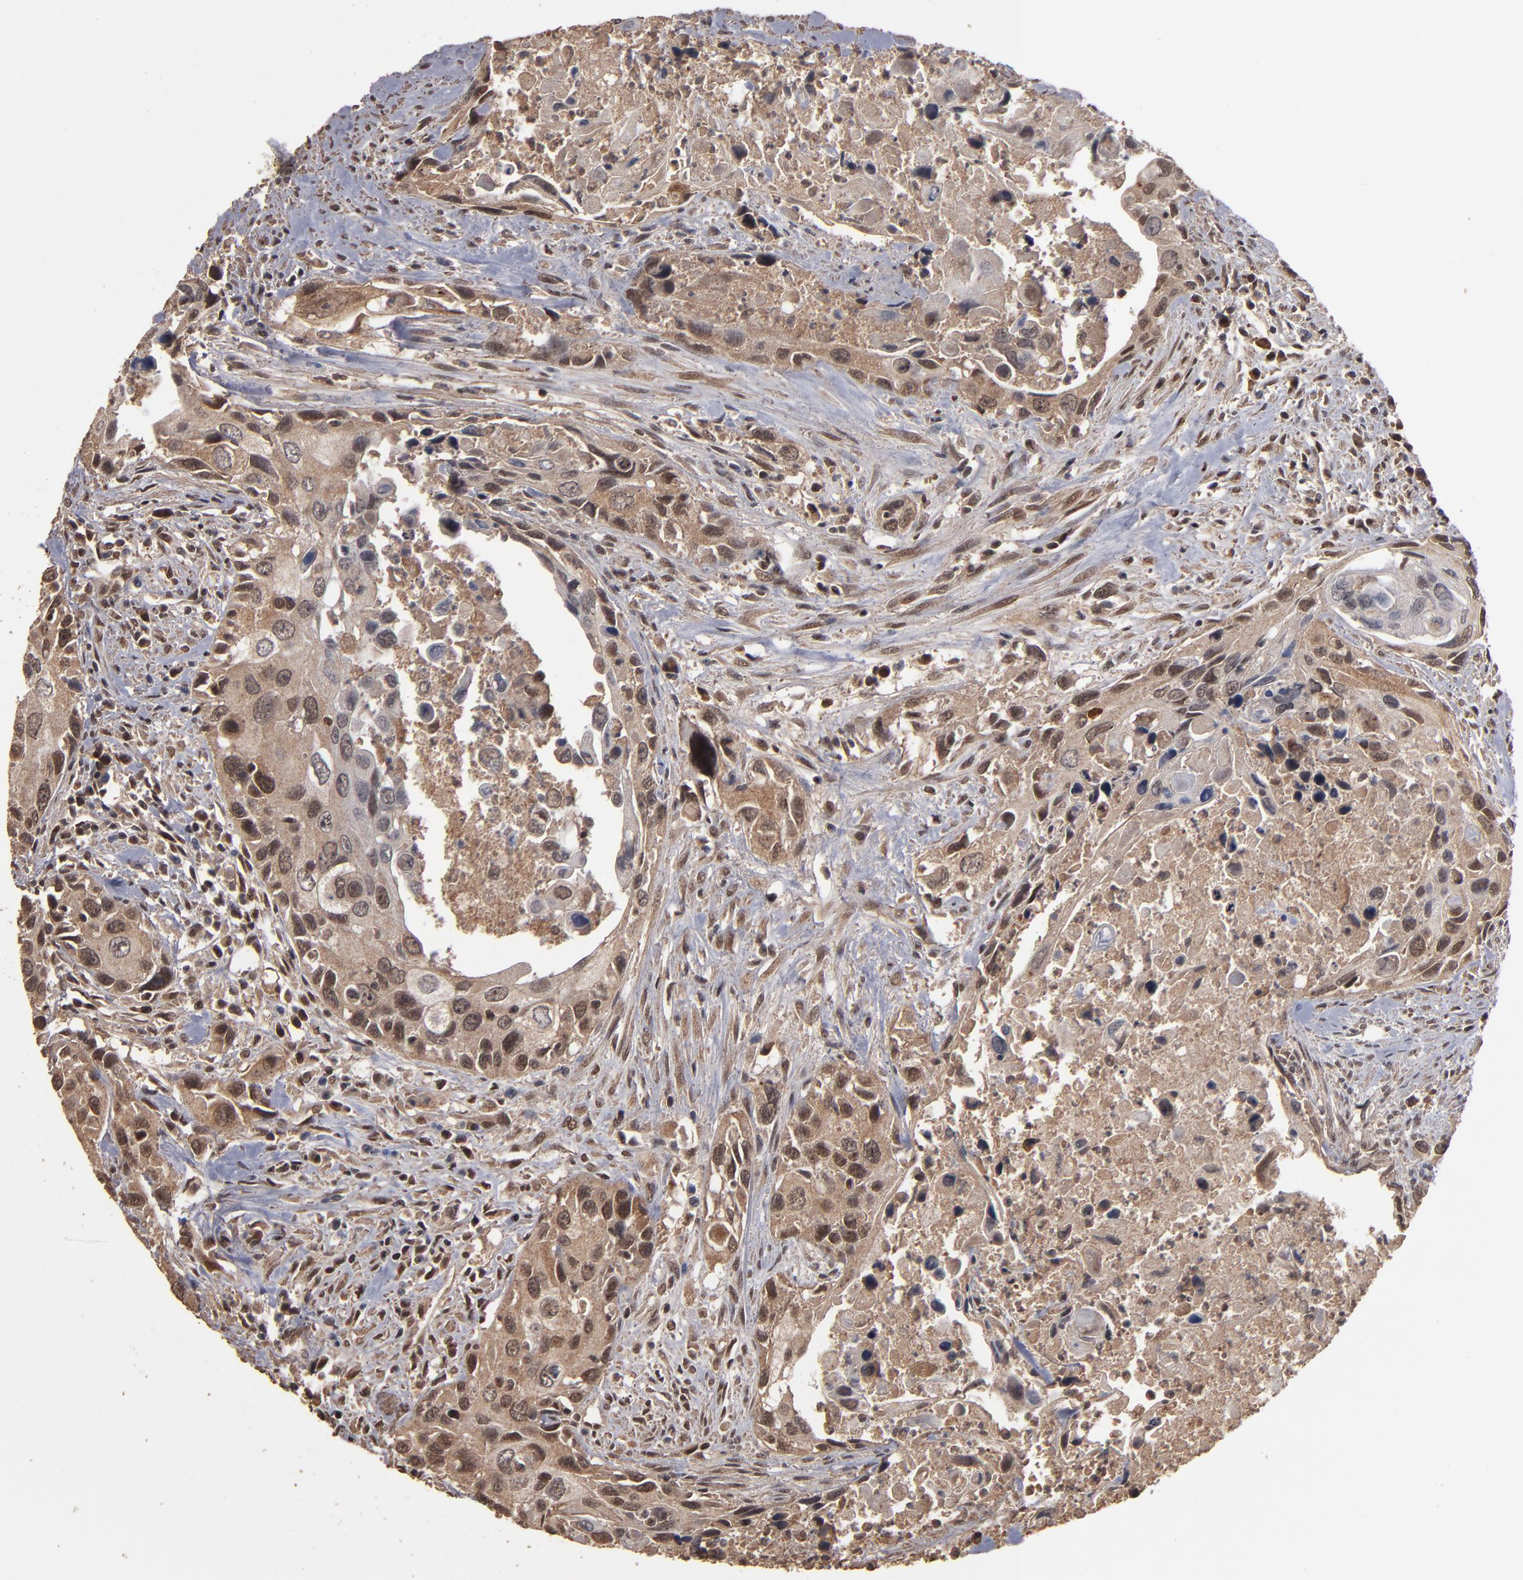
{"staining": {"intensity": "weak", "quantity": ">75%", "location": "cytoplasmic/membranous,nuclear"}, "tissue": "urothelial cancer", "cell_type": "Tumor cells", "image_type": "cancer", "snomed": [{"axis": "morphology", "description": "Urothelial carcinoma, High grade"}, {"axis": "topography", "description": "Urinary bladder"}], "caption": "Urothelial cancer stained with DAB (3,3'-diaminobenzidine) immunohistochemistry reveals low levels of weak cytoplasmic/membranous and nuclear positivity in about >75% of tumor cells.", "gene": "NXF2B", "patient": {"sex": "male", "age": 71}}